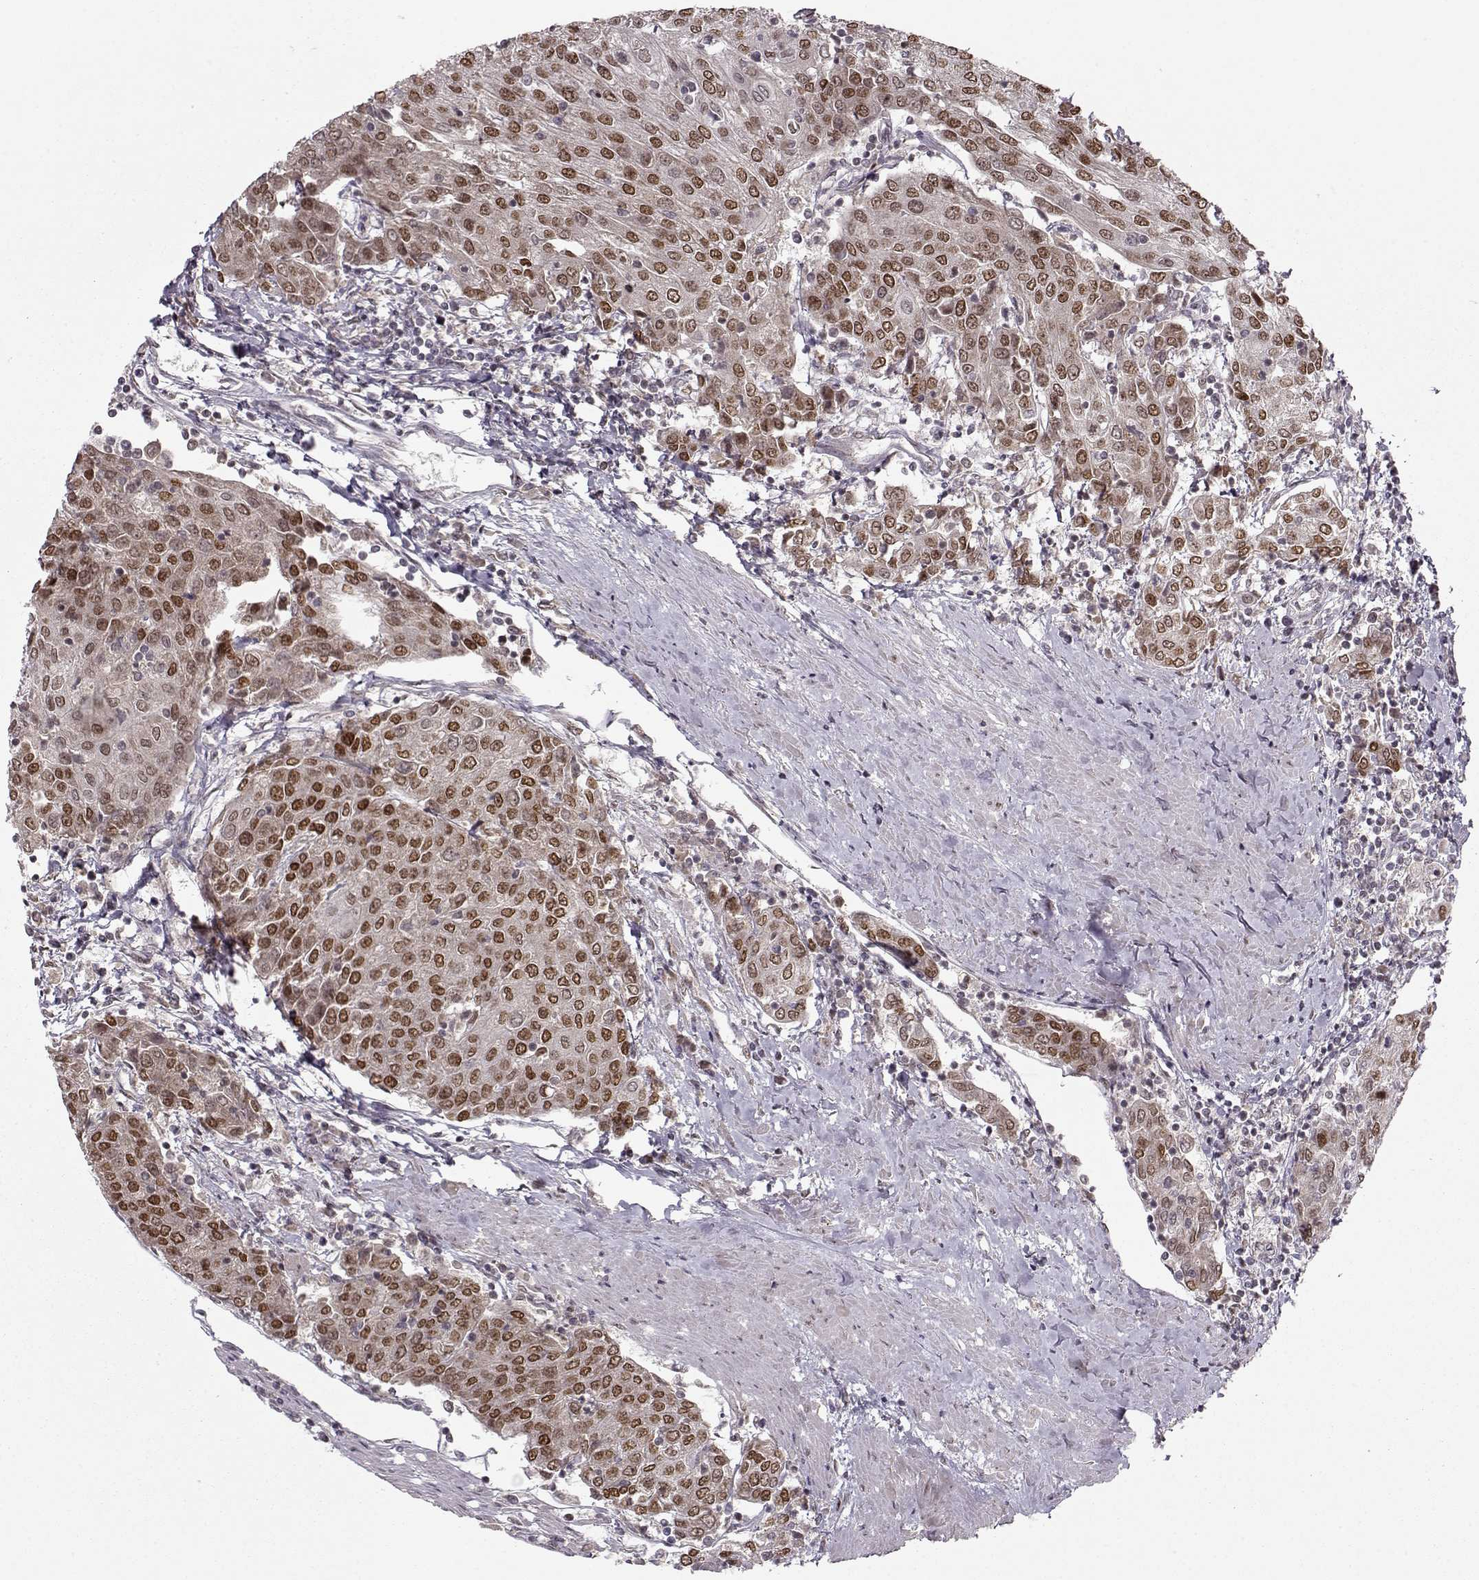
{"staining": {"intensity": "moderate", "quantity": "25%-75%", "location": "nuclear"}, "tissue": "urothelial cancer", "cell_type": "Tumor cells", "image_type": "cancer", "snomed": [{"axis": "morphology", "description": "Urothelial carcinoma, High grade"}, {"axis": "topography", "description": "Urinary bladder"}], "caption": "Moderate nuclear protein expression is present in about 25%-75% of tumor cells in high-grade urothelial carcinoma.", "gene": "RAI1", "patient": {"sex": "female", "age": 85}}